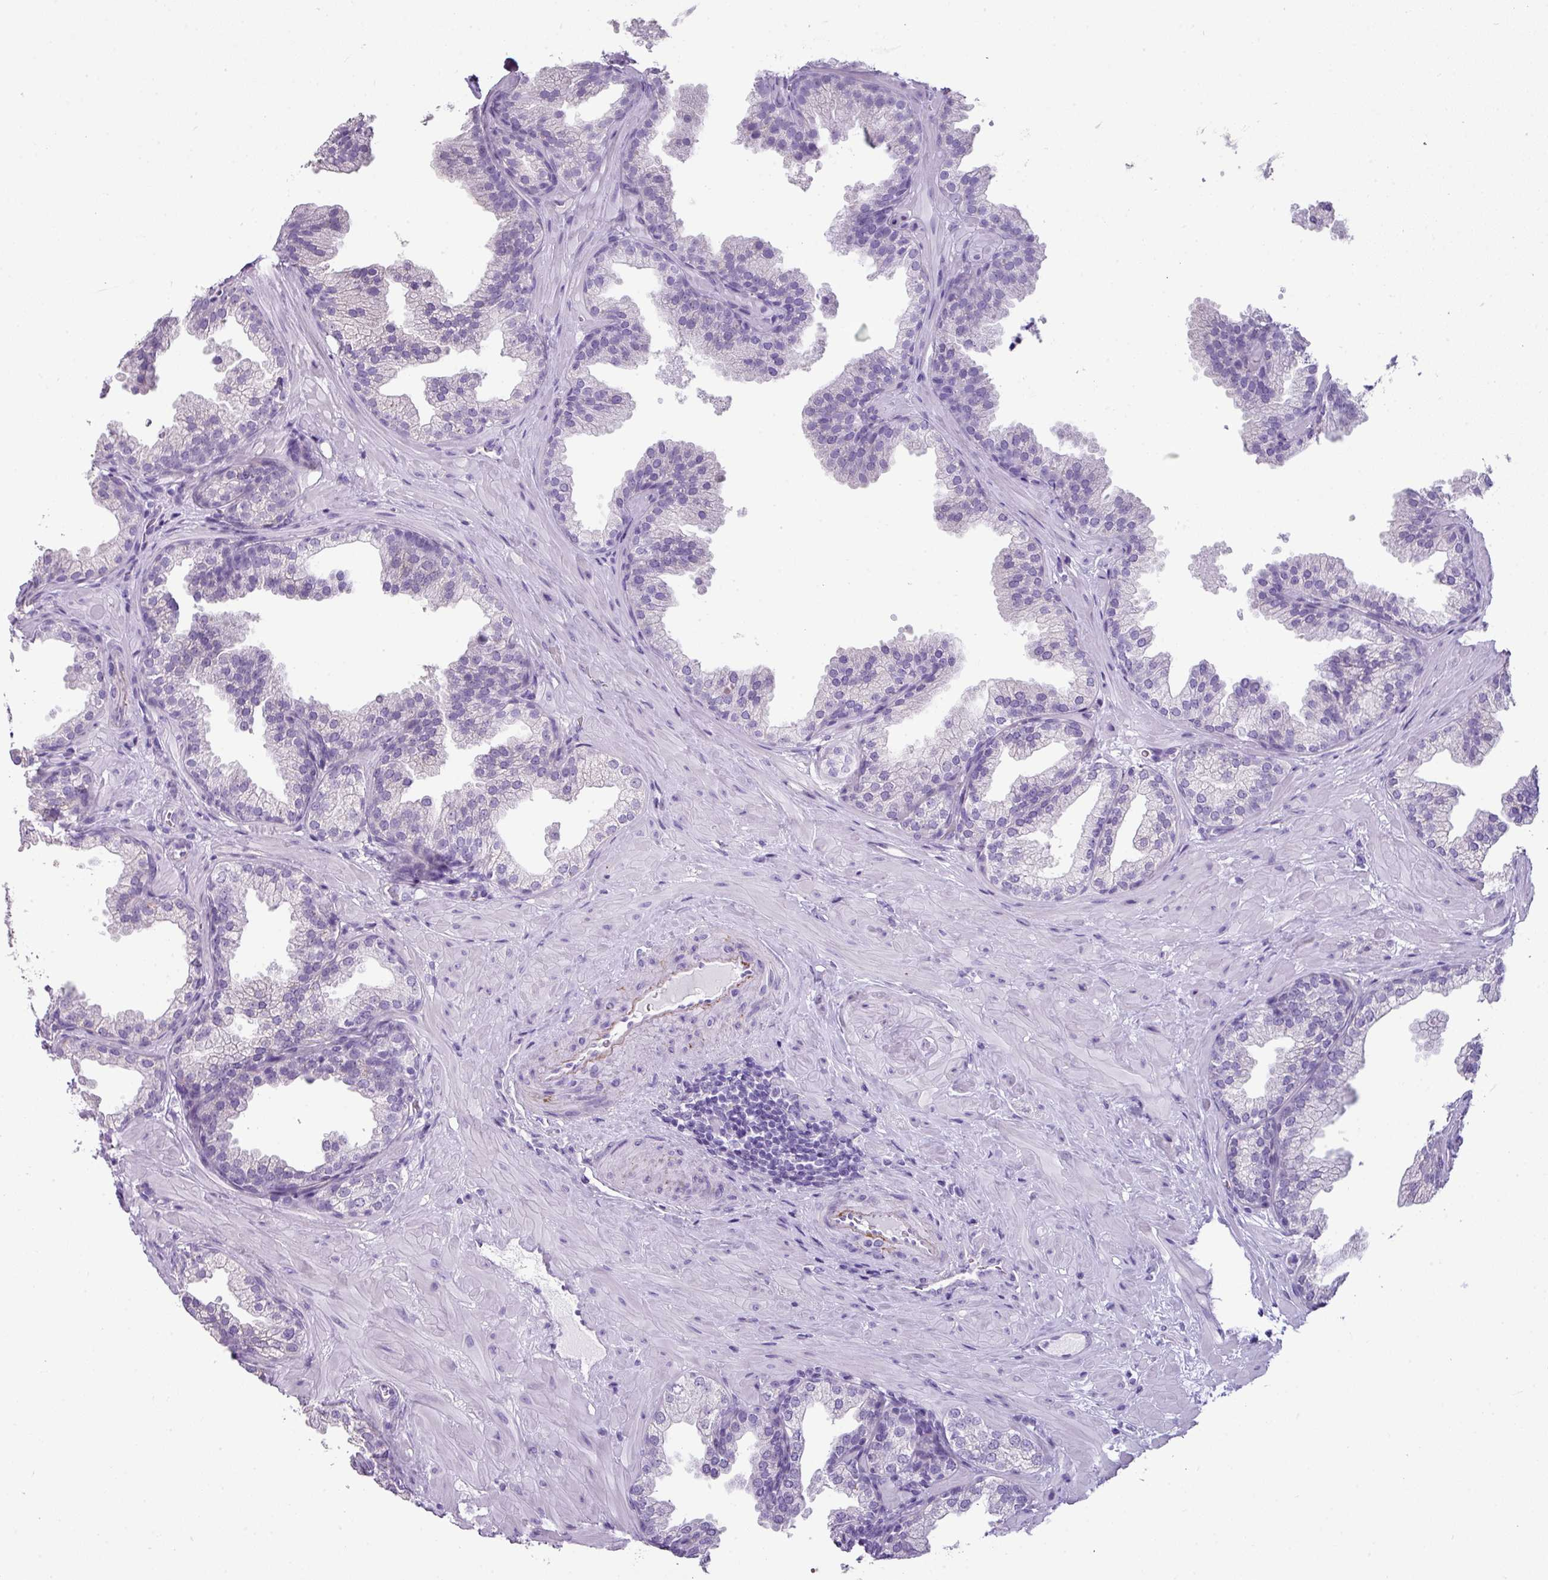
{"staining": {"intensity": "negative", "quantity": "none", "location": "none"}, "tissue": "prostate", "cell_type": "Glandular cells", "image_type": "normal", "snomed": [{"axis": "morphology", "description": "Normal tissue, NOS"}, {"axis": "topography", "description": "Prostate"}], "caption": "IHC of benign human prostate exhibits no expression in glandular cells. The staining was performed using DAB (3,3'-diaminobenzidine) to visualize the protein expression in brown, while the nuclei were stained in blue with hematoxylin (Magnification: 20x).", "gene": "ZNF568", "patient": {"sex": "male", "age": 37}}